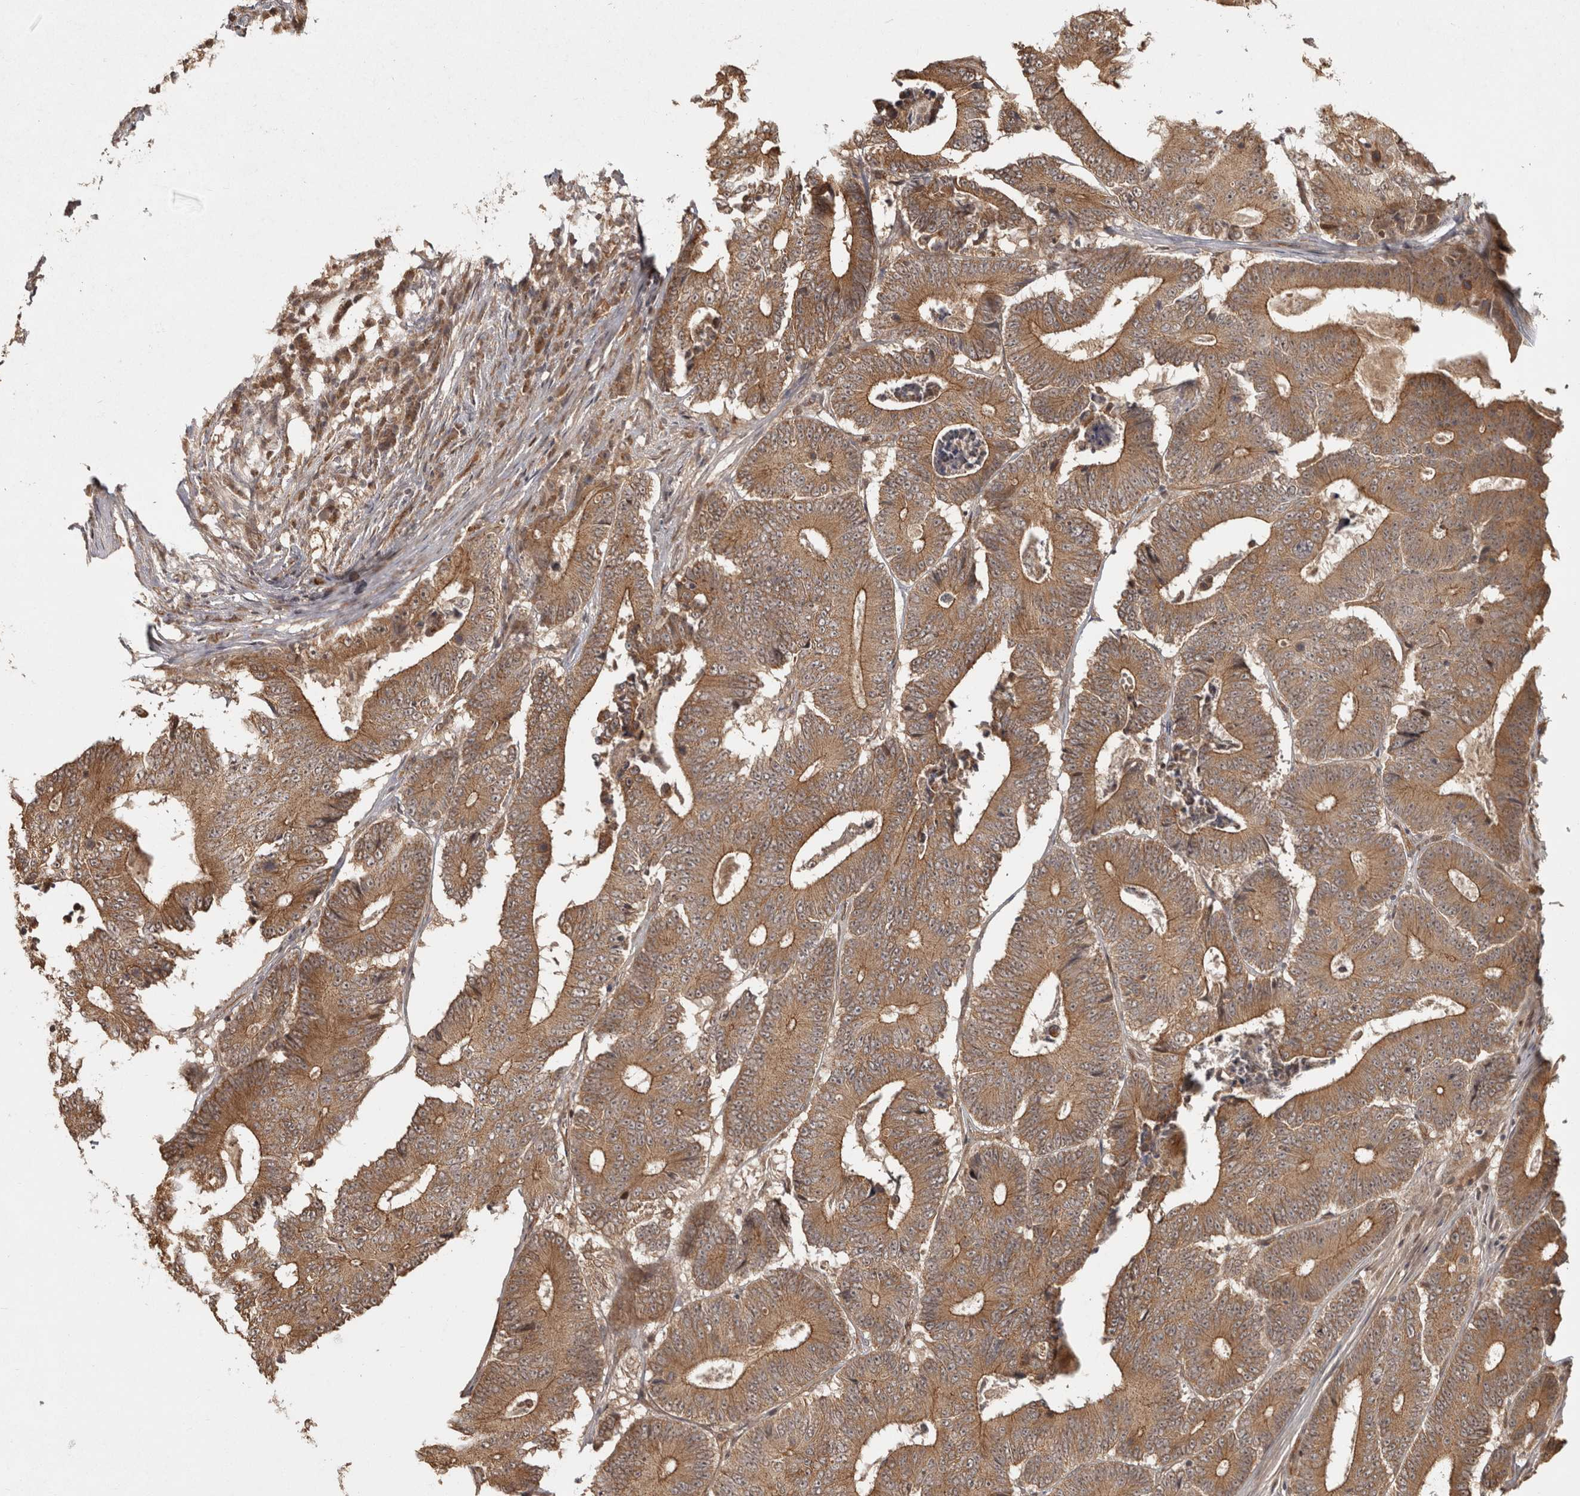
{"staining": {"intensity": "moderate", "quantity": ">75%", "location": "cytoplasmic/membranous"}, "tissue": "colorectal cancer", "cell_type": "Tumor cells", "image_type": "cancer", "snomed": [{"axis": "morphology", "description": "Adenocarcinoma, NOS"}, {"axis": "topography", "description": "Colon"}], "caption": "Immunohistochemistry (IHC) of human colorectal cancer demonstrates medium levels of moderate cytoplasmic/membranous positivity in approximately >75% of tumor cells.", "gene": "CAMSAP2", "patient": {"sex": "male", "age": 83}}